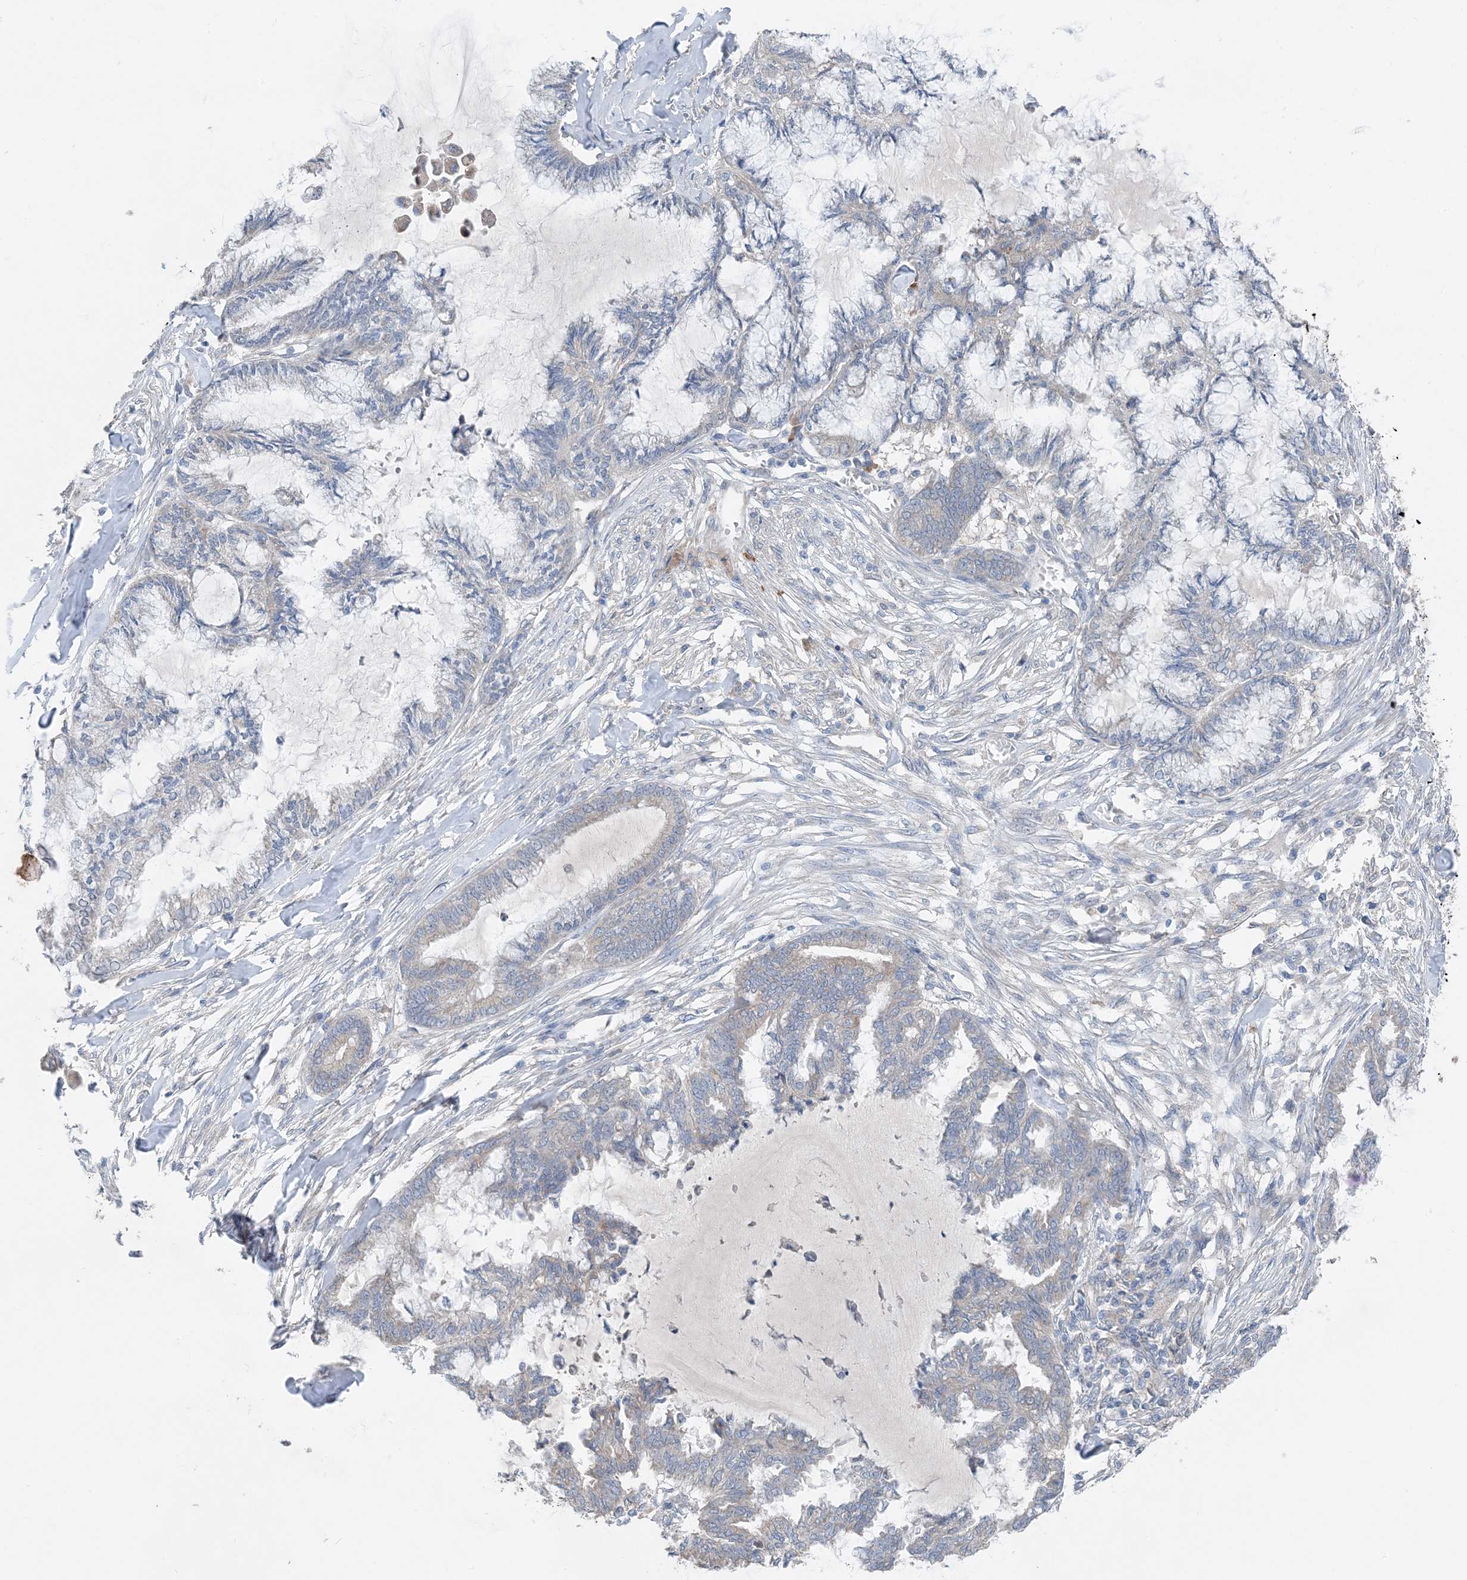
{"staining": {"intensity": "negative", "quantity": "none", "location": "none"}, "tissue": "endometrial cancer", "cell_type": "Tumor cells", "image_type": "cancer", "snomed": [{"axis": "morphology", "description": "Adenocarcinoma, NOS"}, {"axis": "topography", "description": "Endometrium"}], "caption": "The micrograph demonstrates no significant expression in tumor cells of endometrial cancer (adenocarcinoma).", "gene": "DHX30", "patient": {"sex": "female", "age": 86}}